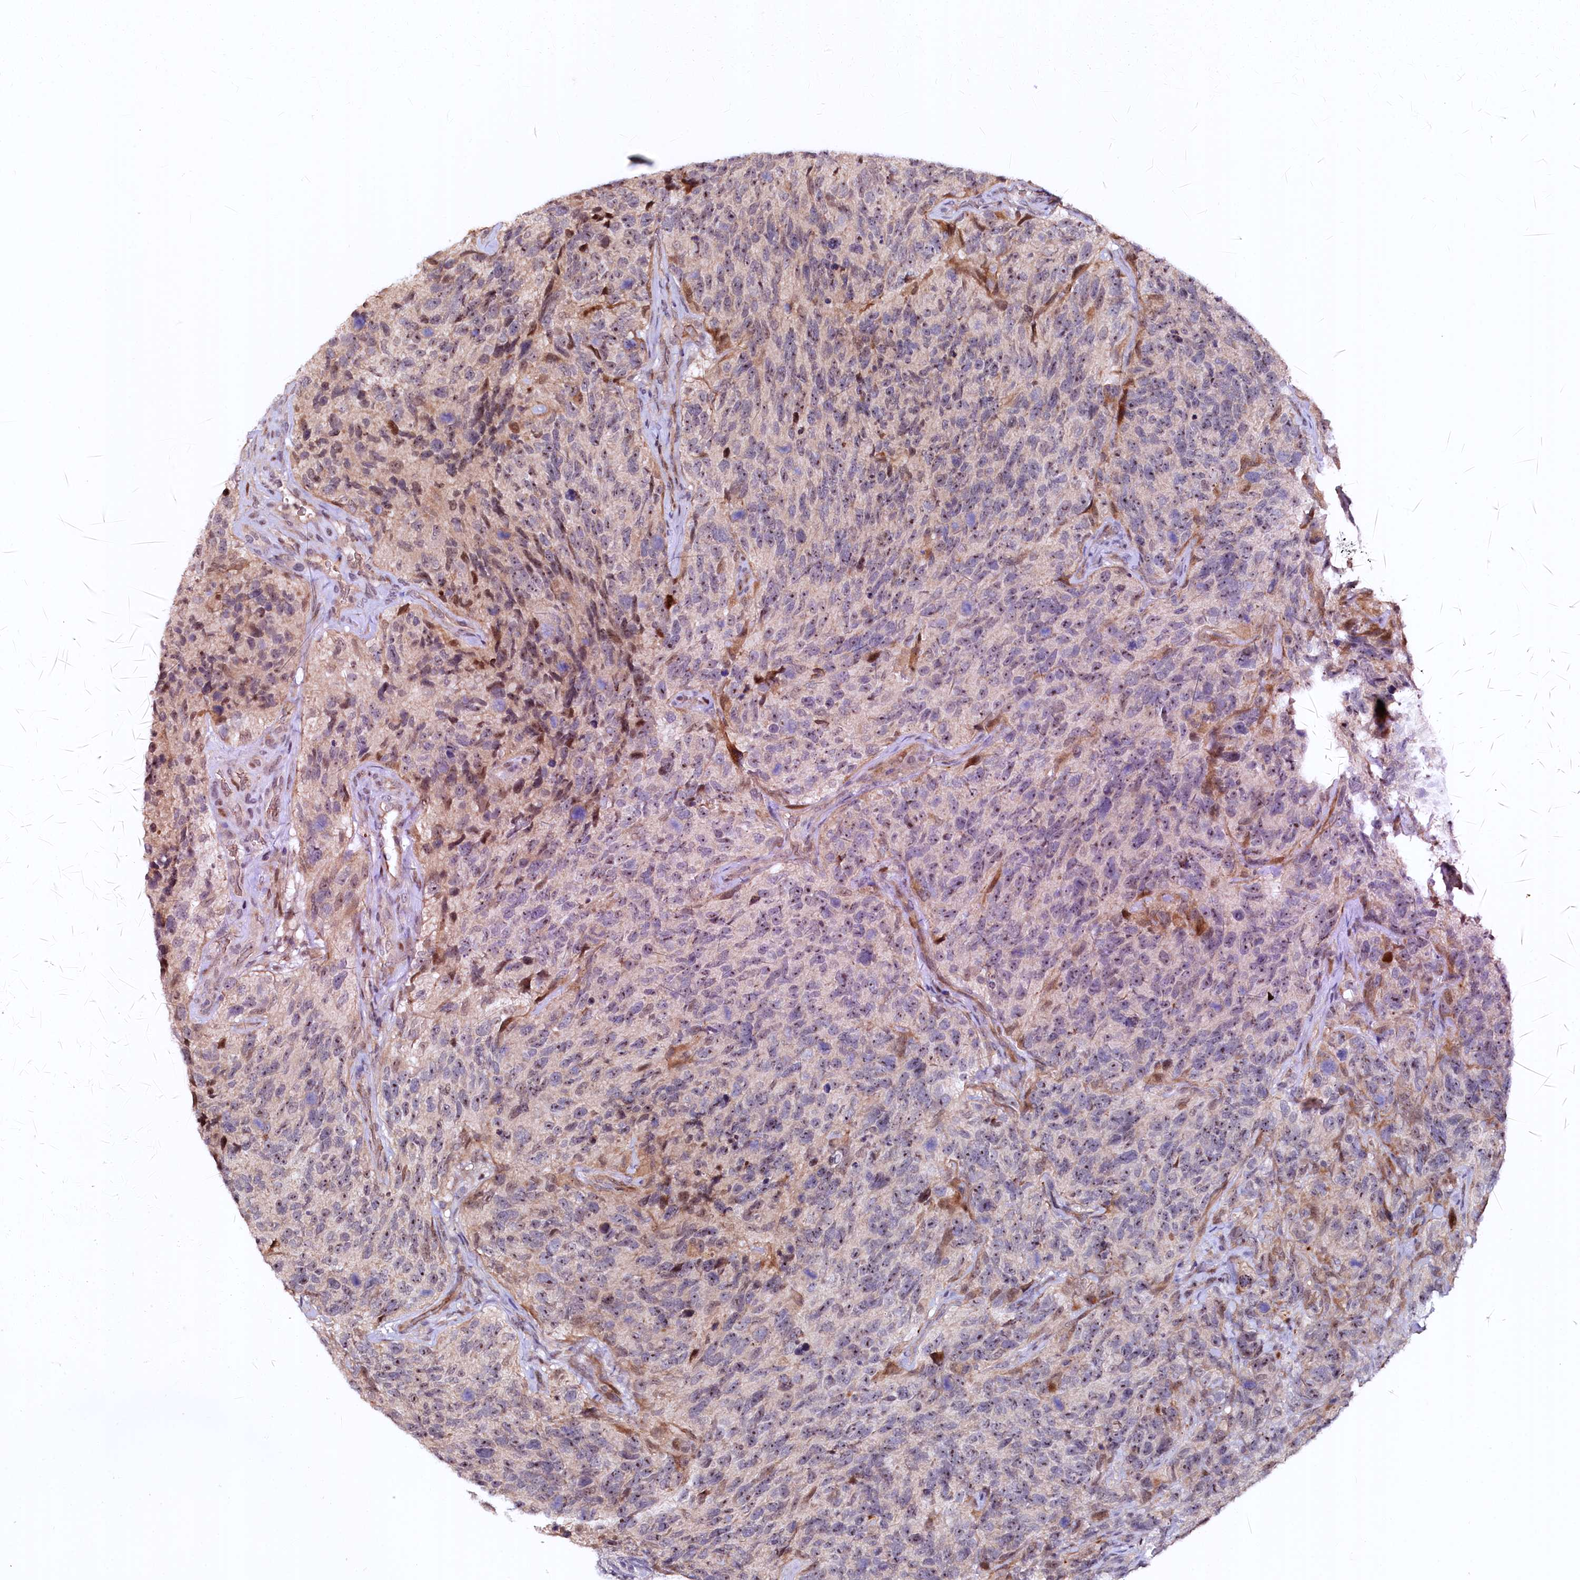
{"staining": {"intensity": "weak", "quantity": "25%-75%", "location": "nuclear"}, "tissue": "glioma", "cell_type": "Tumor cells", "image_type": "cancer", "snomed": [{"axis": "morphology", "description": "Glioma, malignant, High grade"}, {"axis": "topography", "description": "Brain"}], "caption": "Immunohistochemistry micrograph of human malignant glioma (high-grade) stained for a protein (brown), which demonstrates low levels of weak nuclear expression in approximately 25%-75% of tumor cells.", "gene": "N4BP2L1", "patient": {"sex": "male", "age": 69}}